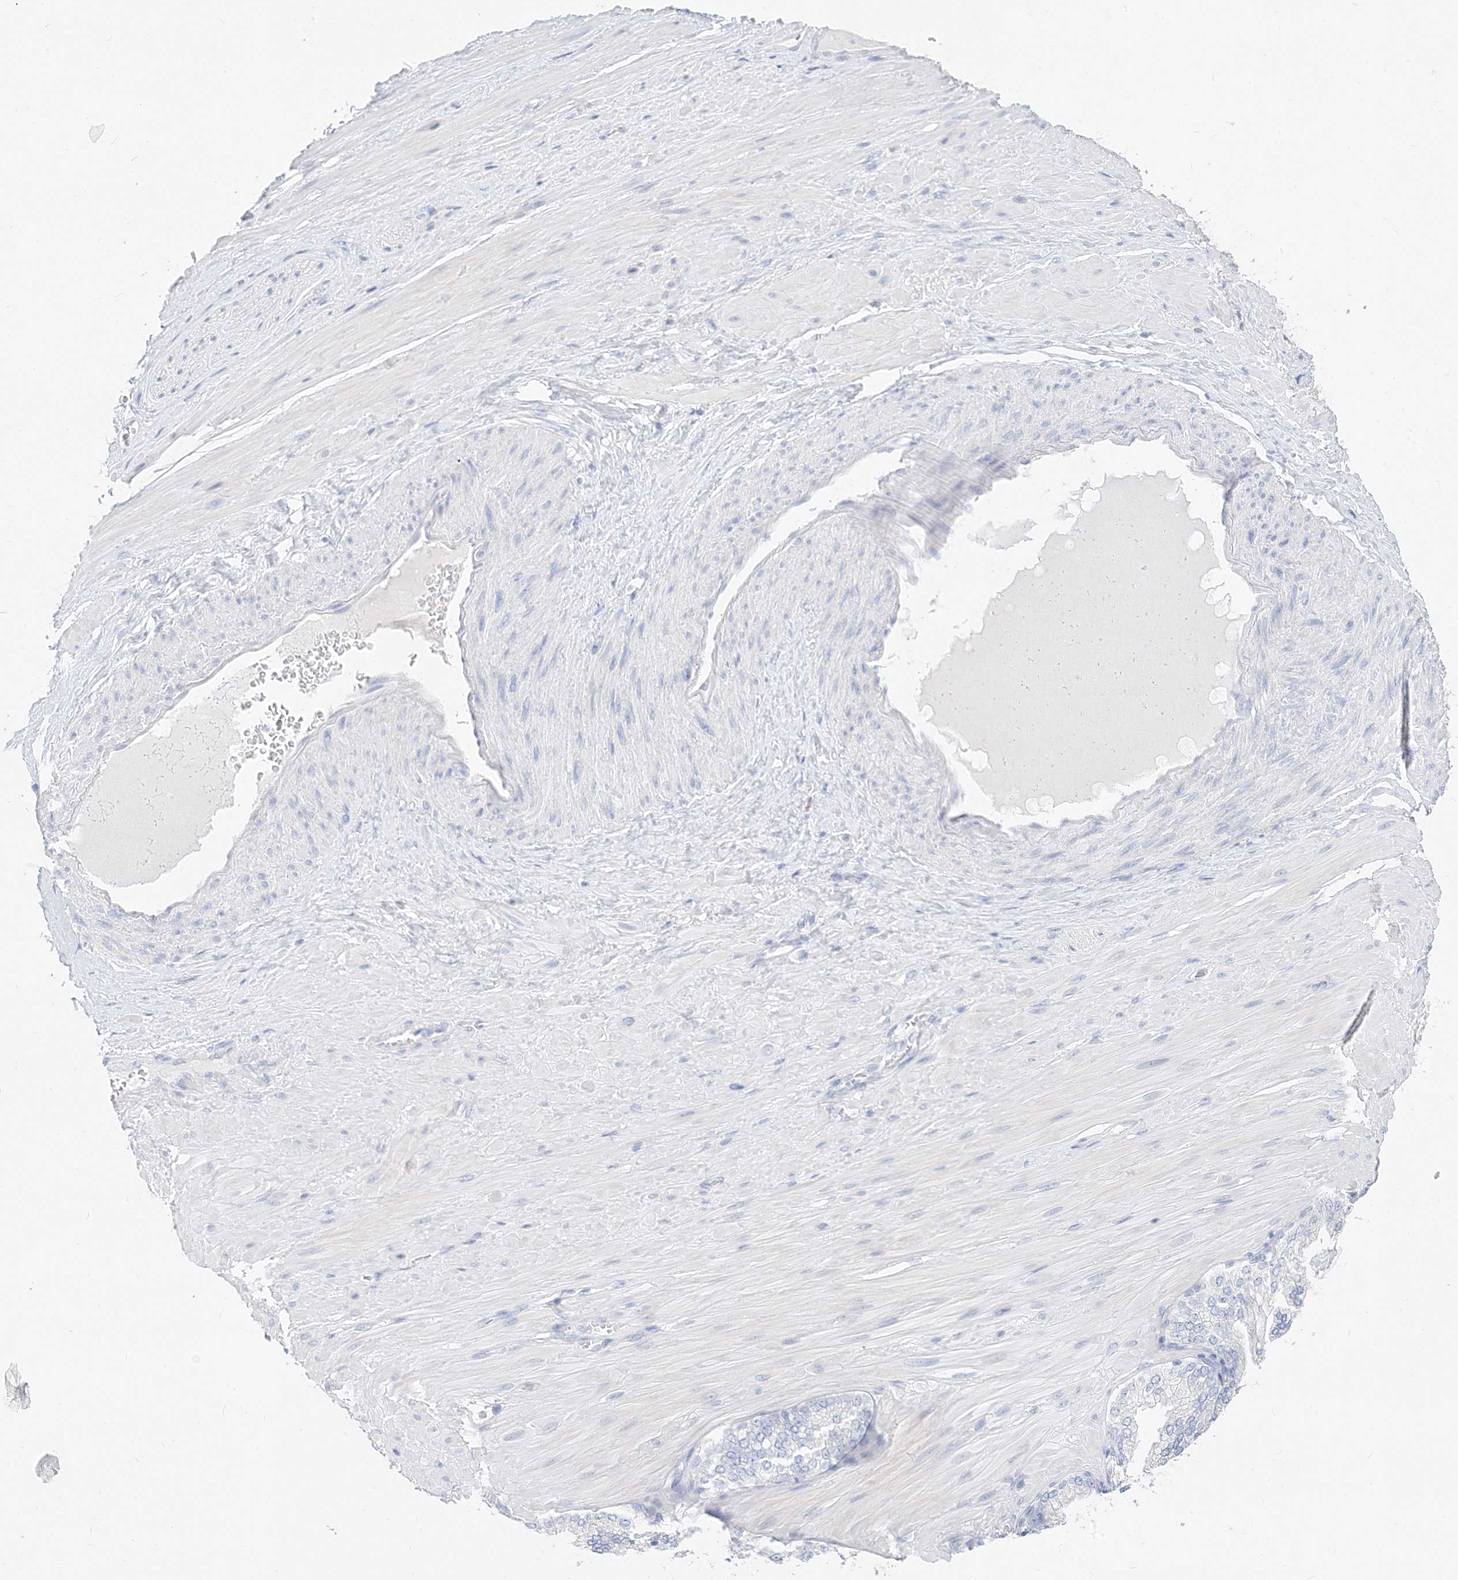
{"staining": {"intensity": "negative", "quantity": "none", "location": "none"}, "tissue": "adipose tissue", "cell_type": "Adipocytes", "image_type": "normal", "snomed": [{"axis": "morphology", "description": "Normal tissue, NOS"}, {"axis": "morphology", "description": "Adenocarcinoma, Low grade"}, {"axis": "topography", "description": "Prostate"}, {"axis": "topography", "description": "Peripheral nerve tissue"}], "caption": "The IHC histopathology image has no significant staining in adipocytes of adipose tissue.", "gene": "MUC17", "patient": {"sex": "male", "age": 63}}